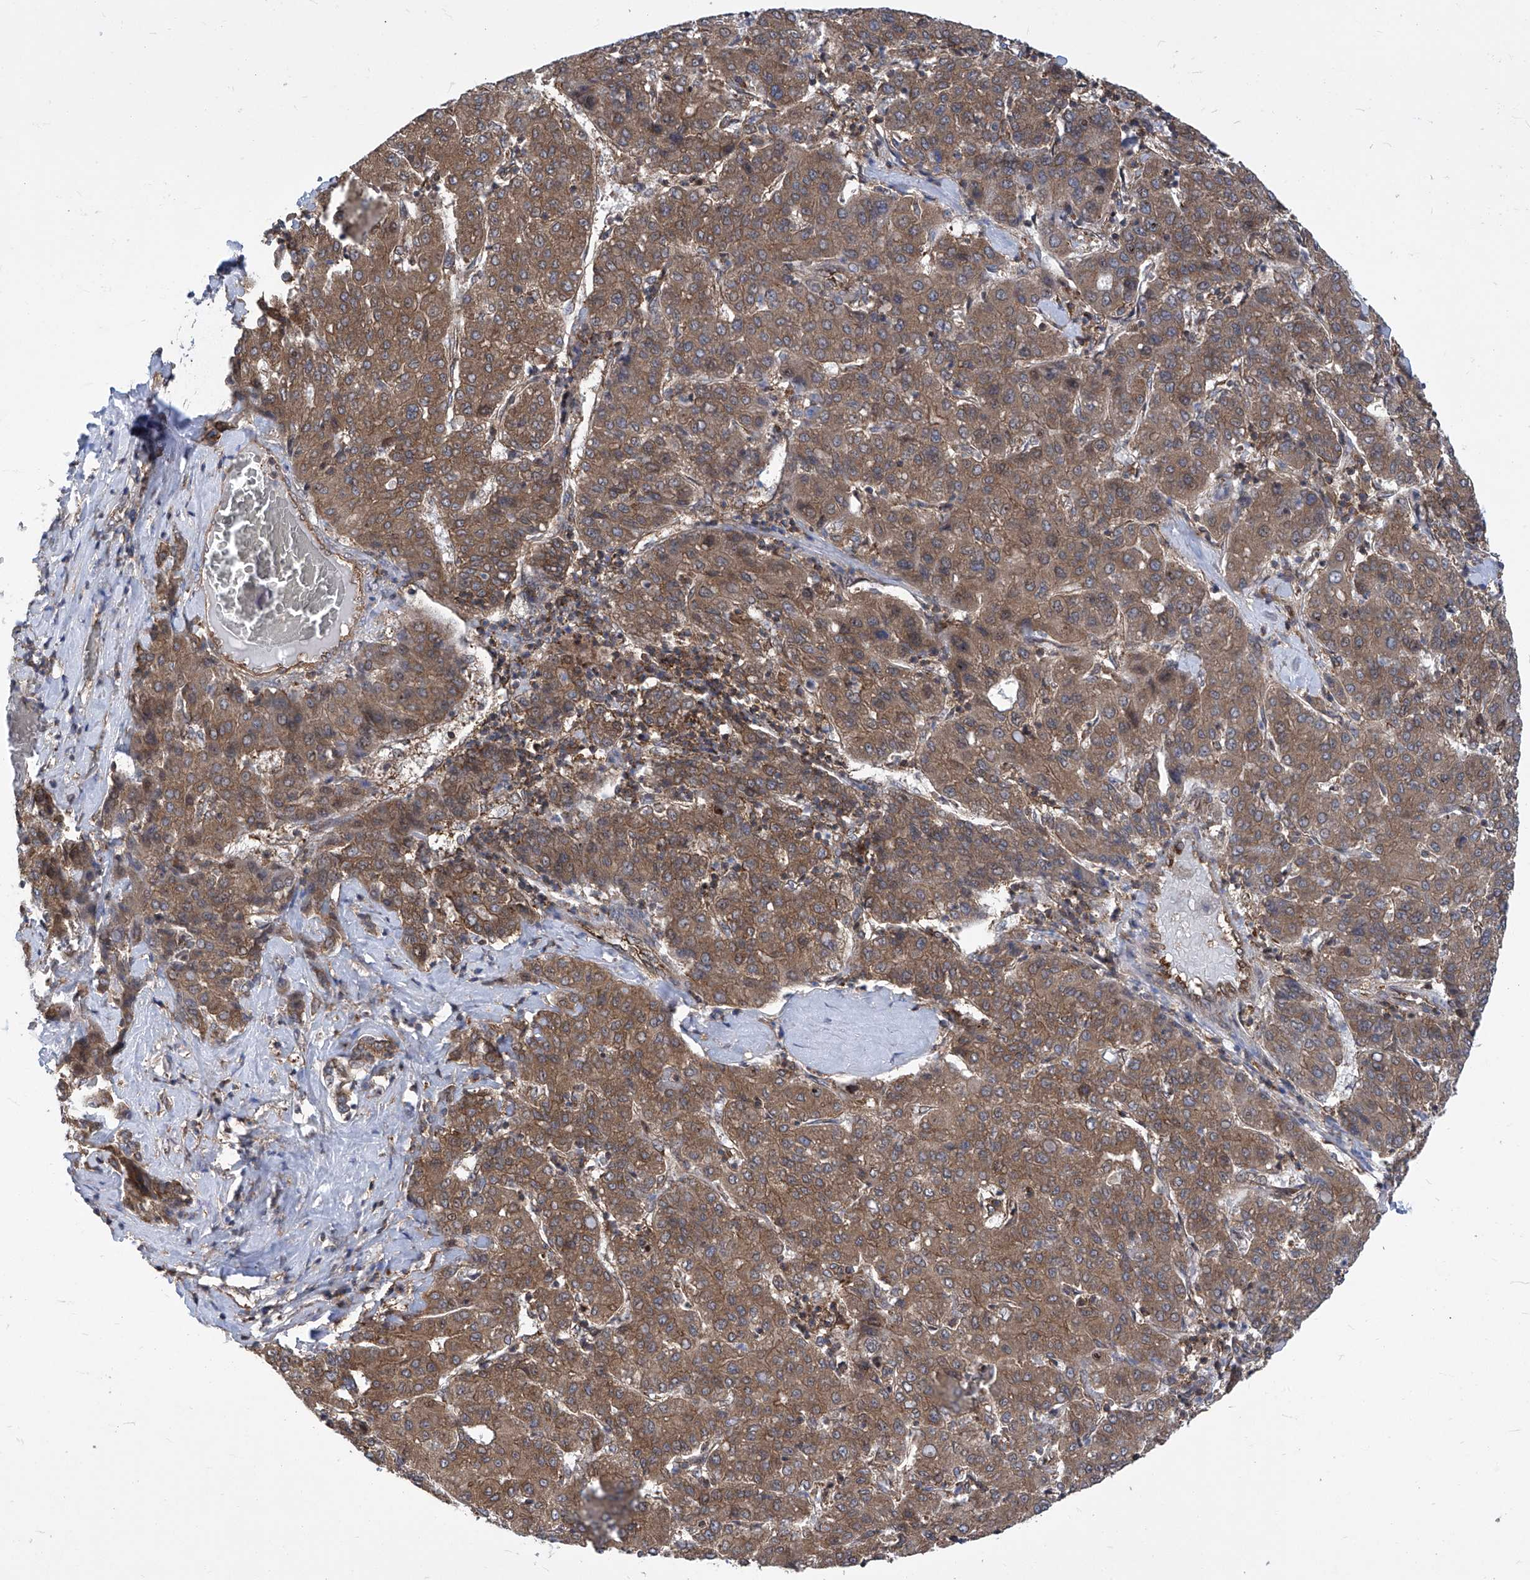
{"staining": {"intensity": "moderate", "quantity": ">75%", "location": "cytoplasmic/membranous"}, "tissue": "liver cancer", "cell_type": "Tumor cells", "image_type": "cancer", "snomed": [{"axis": "morphology", "description": "Carcinoma, Hepatocellular, NOS"}, {"axis": "topography", "description": "Liver"}], "caption": "Immunohistochemical staining of hepatocellular carcinoma (liver) reveals medium levels of moderate cytoplasmic/membranous protein positivity in about >75% of tumor cells. Nuclei are stained in blue.", "gene": "EIF3M", "patient": {"sex": "male", "age": 65}}